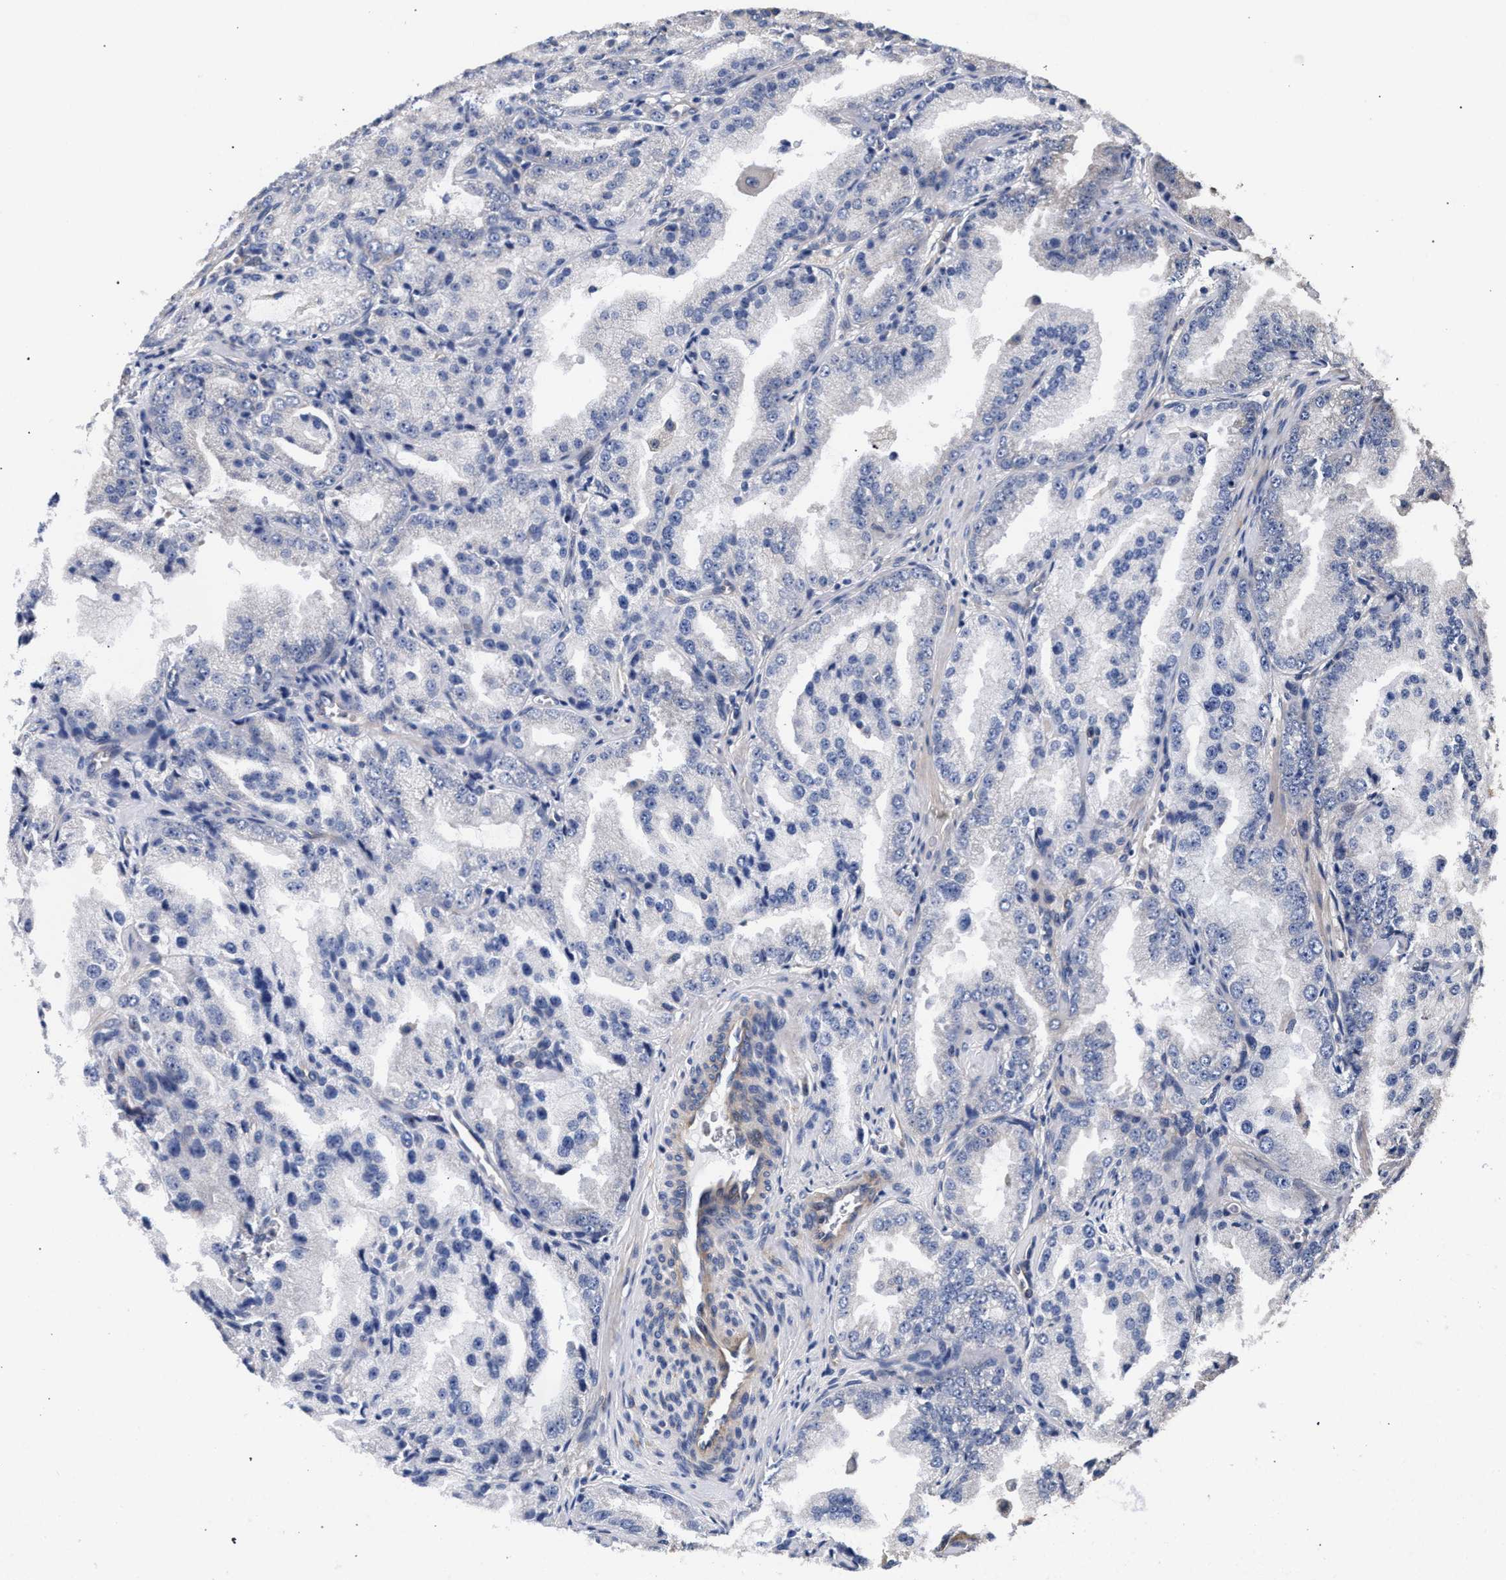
{"staining": {"intensity": "negative", "quantity": "none", "location": "none"}, "tissue": "prostate cancer", "cell_type": "Tumor cells", "image_type": "cancer", "snomed": [{"axis": "morphology", "description": "Adenocarcinoma, High grade"}, {"axis": "topography", "description": "Prostate"}], "caption": "Adenocarcinoma (high-grade) (prostate) was stained to show a protein in brown. There is no significant positivity in tumor cells. The staining was performed using DAB (3,3'-diaminobenzidine) to visualize the protein expression in brown, while the nuclei were stained in blue with hematoxylin (Magnification: 20x).", "gene": "CFAP95", "patient": {"sex": "male", "age": 61}}